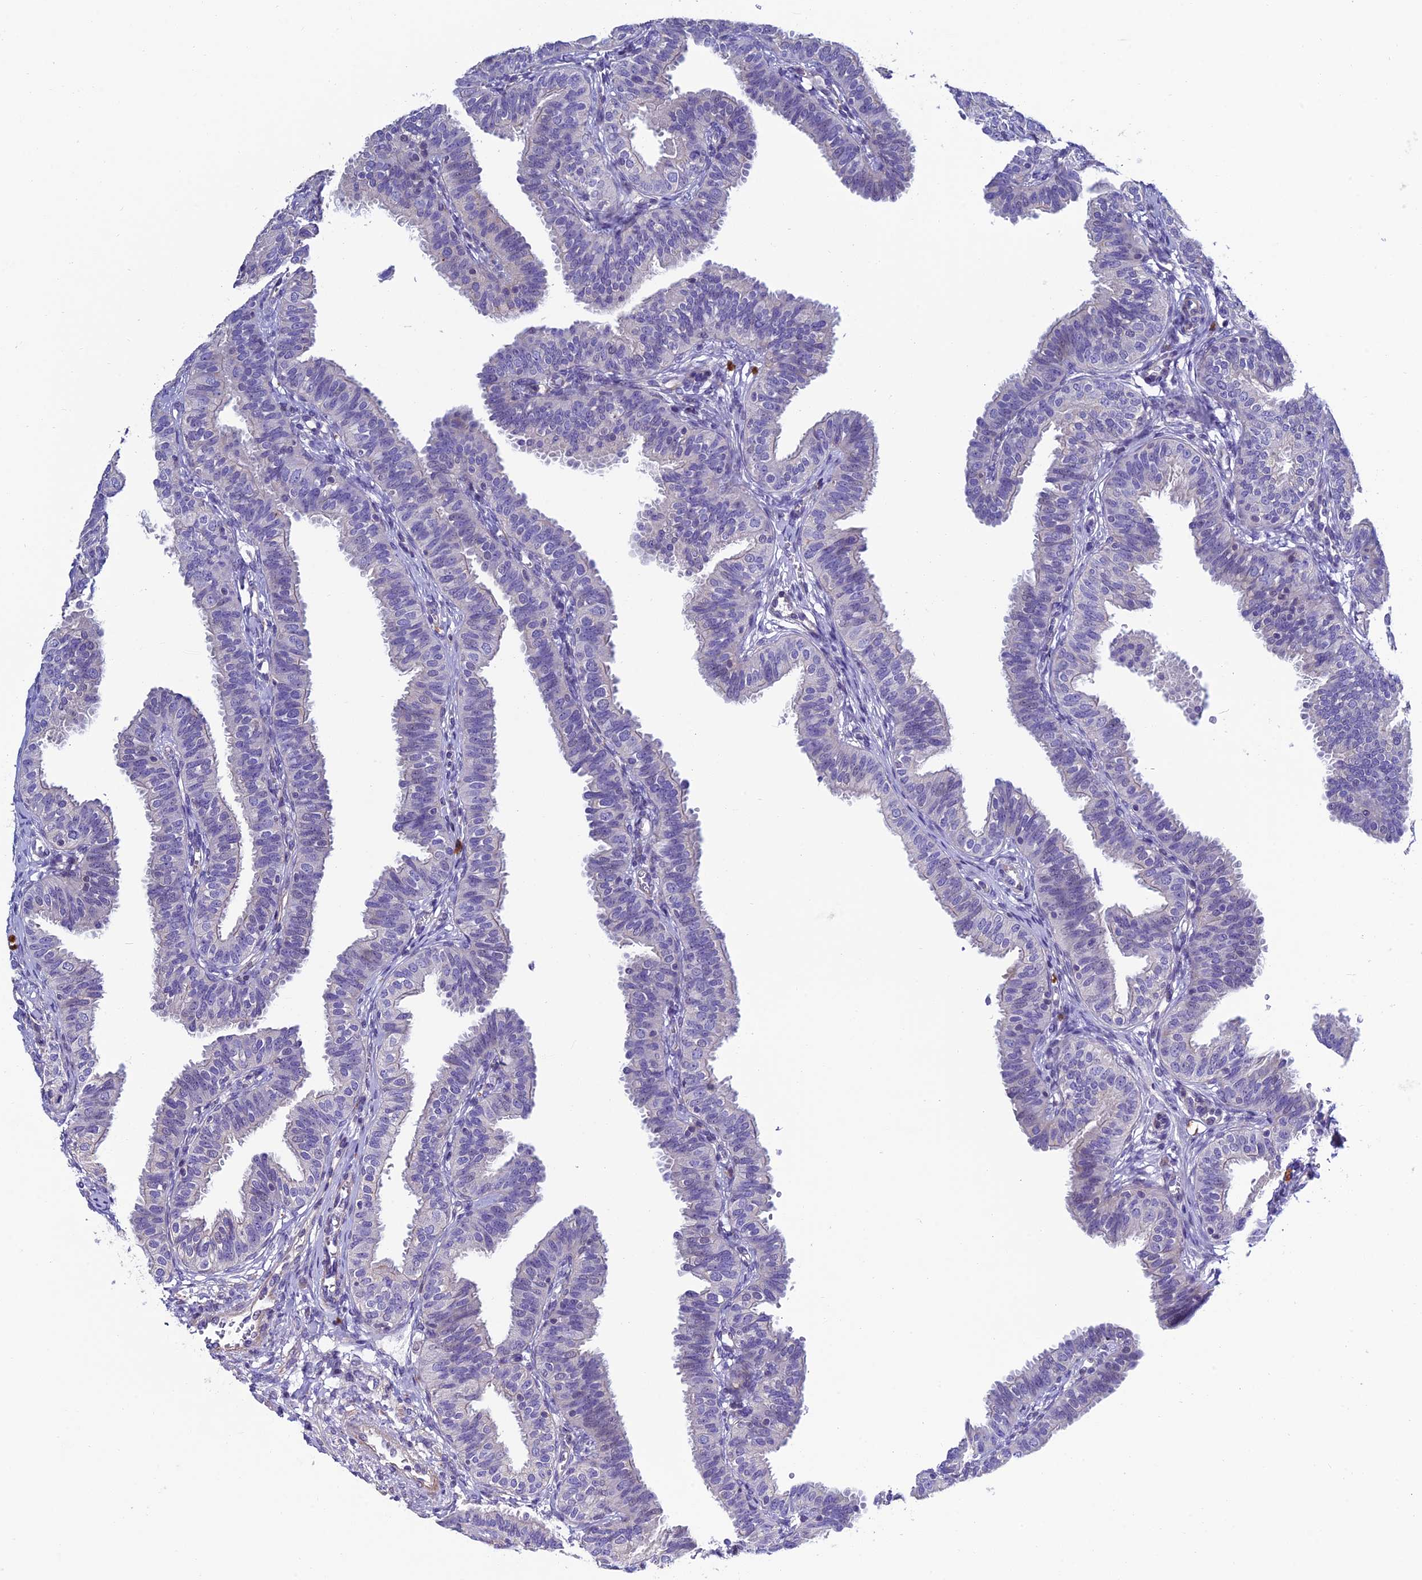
{"staining": {"intensity": "negative", "quantity": "none", "location": "none"}, "tissue": "fallopian tube", "cell_type": "Glandular cells", "image_type": "normal", "snomed": [{"axis": "morphology", "description": "Normal tissue, NOS"}, {"axis": "topography", "description": "Fallopian tube"}], "caption": "Protein analysis of unremarkable fallopian tube displays no significant expression in glandular cells. (Brightfield microscopy of DAB (3,3'-diaminobenzidine) IHC at high magnification).", "gene": "FAM178B", "patient": {"sex": "female", "age": 35}}